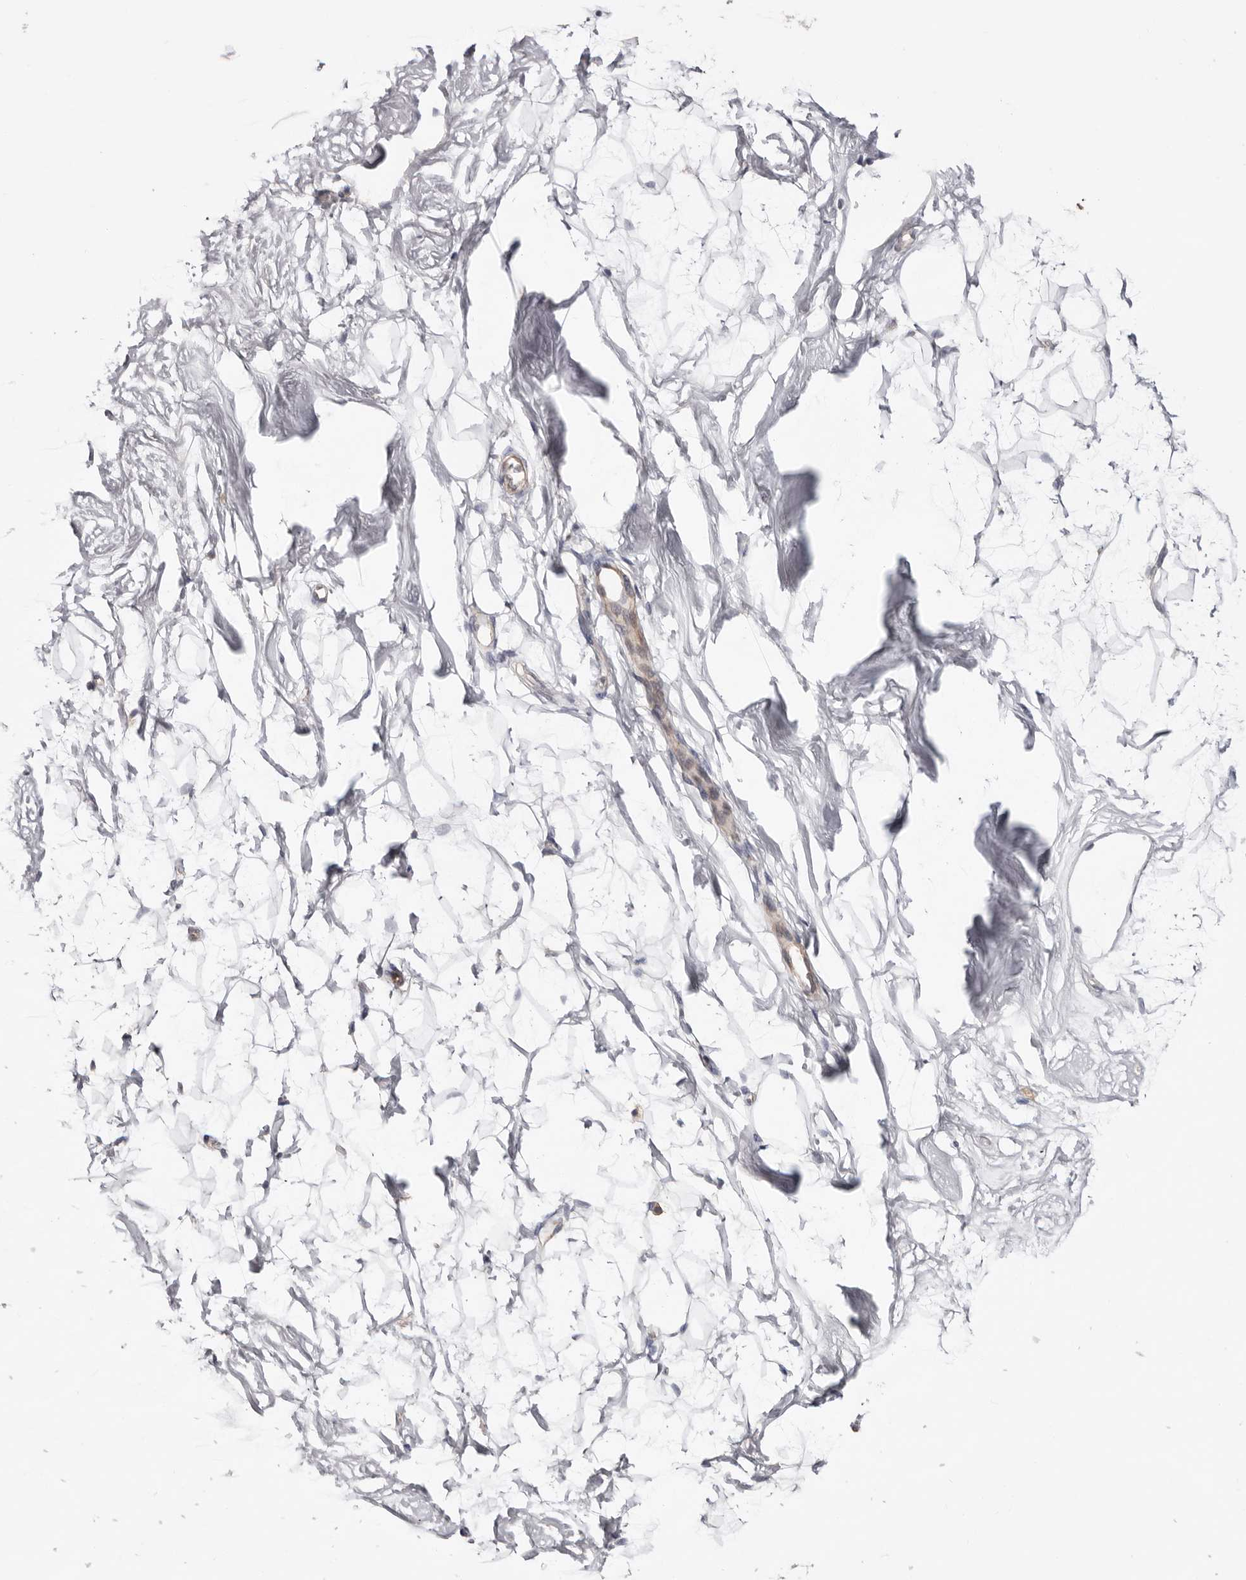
{"staining": {"intensity": "negative", "quantity": "none", "location": "none"}, "tissue": "breast", "cell_type": "Adipocytes", "image_type": "normal", "snomed": [{"axis": "morphology", "description": "Normal tissue, NOS"}, {"axis": "topography", "description": "Breast"}], "caption": "An image of breast stained for a protein displays no brown staining in adipocytes.", "gene": "MMACHC", "patient": {"sex": "female", "age": 26}}